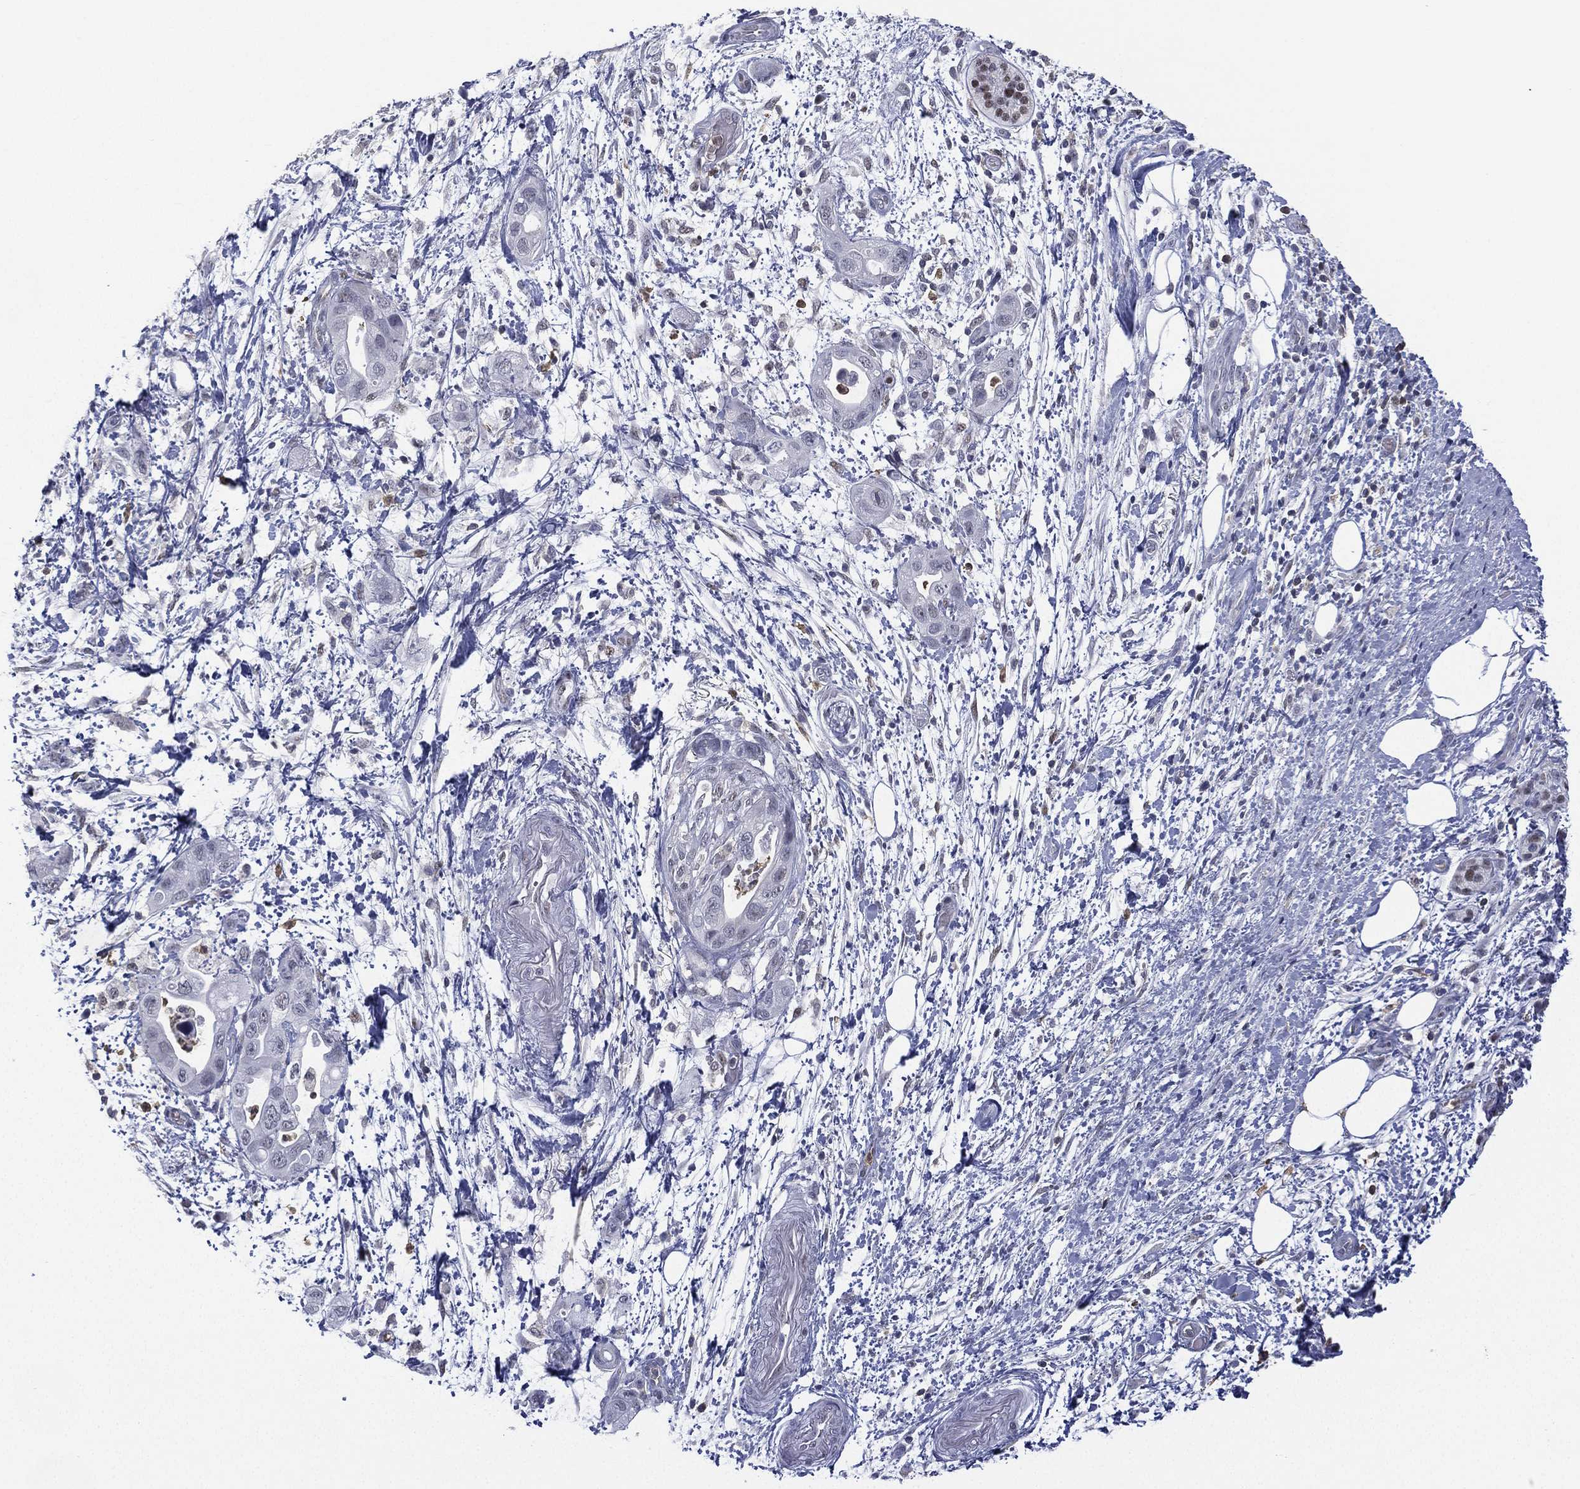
{"staining": {"intensity": "negative", "quantity": "none", "location": "none"}, "tissue": "pancreatic cancer", "cell_type": "Tumor cells", "image_type": "cancer", "snomed": [{"axis": "morphology", "description": "Adenocarcinoma, NOS"}, {"axis": "topography", "description": "Pancreas"}], "caption": "Immunohistochemistry image of neoplastic tissue: human pancreatic adenocarcinoma stained with DAB shows no significant protein expression in tumor cells.", "gene": "ZNF711", "patient": {"sex": "female", "age": 72}}